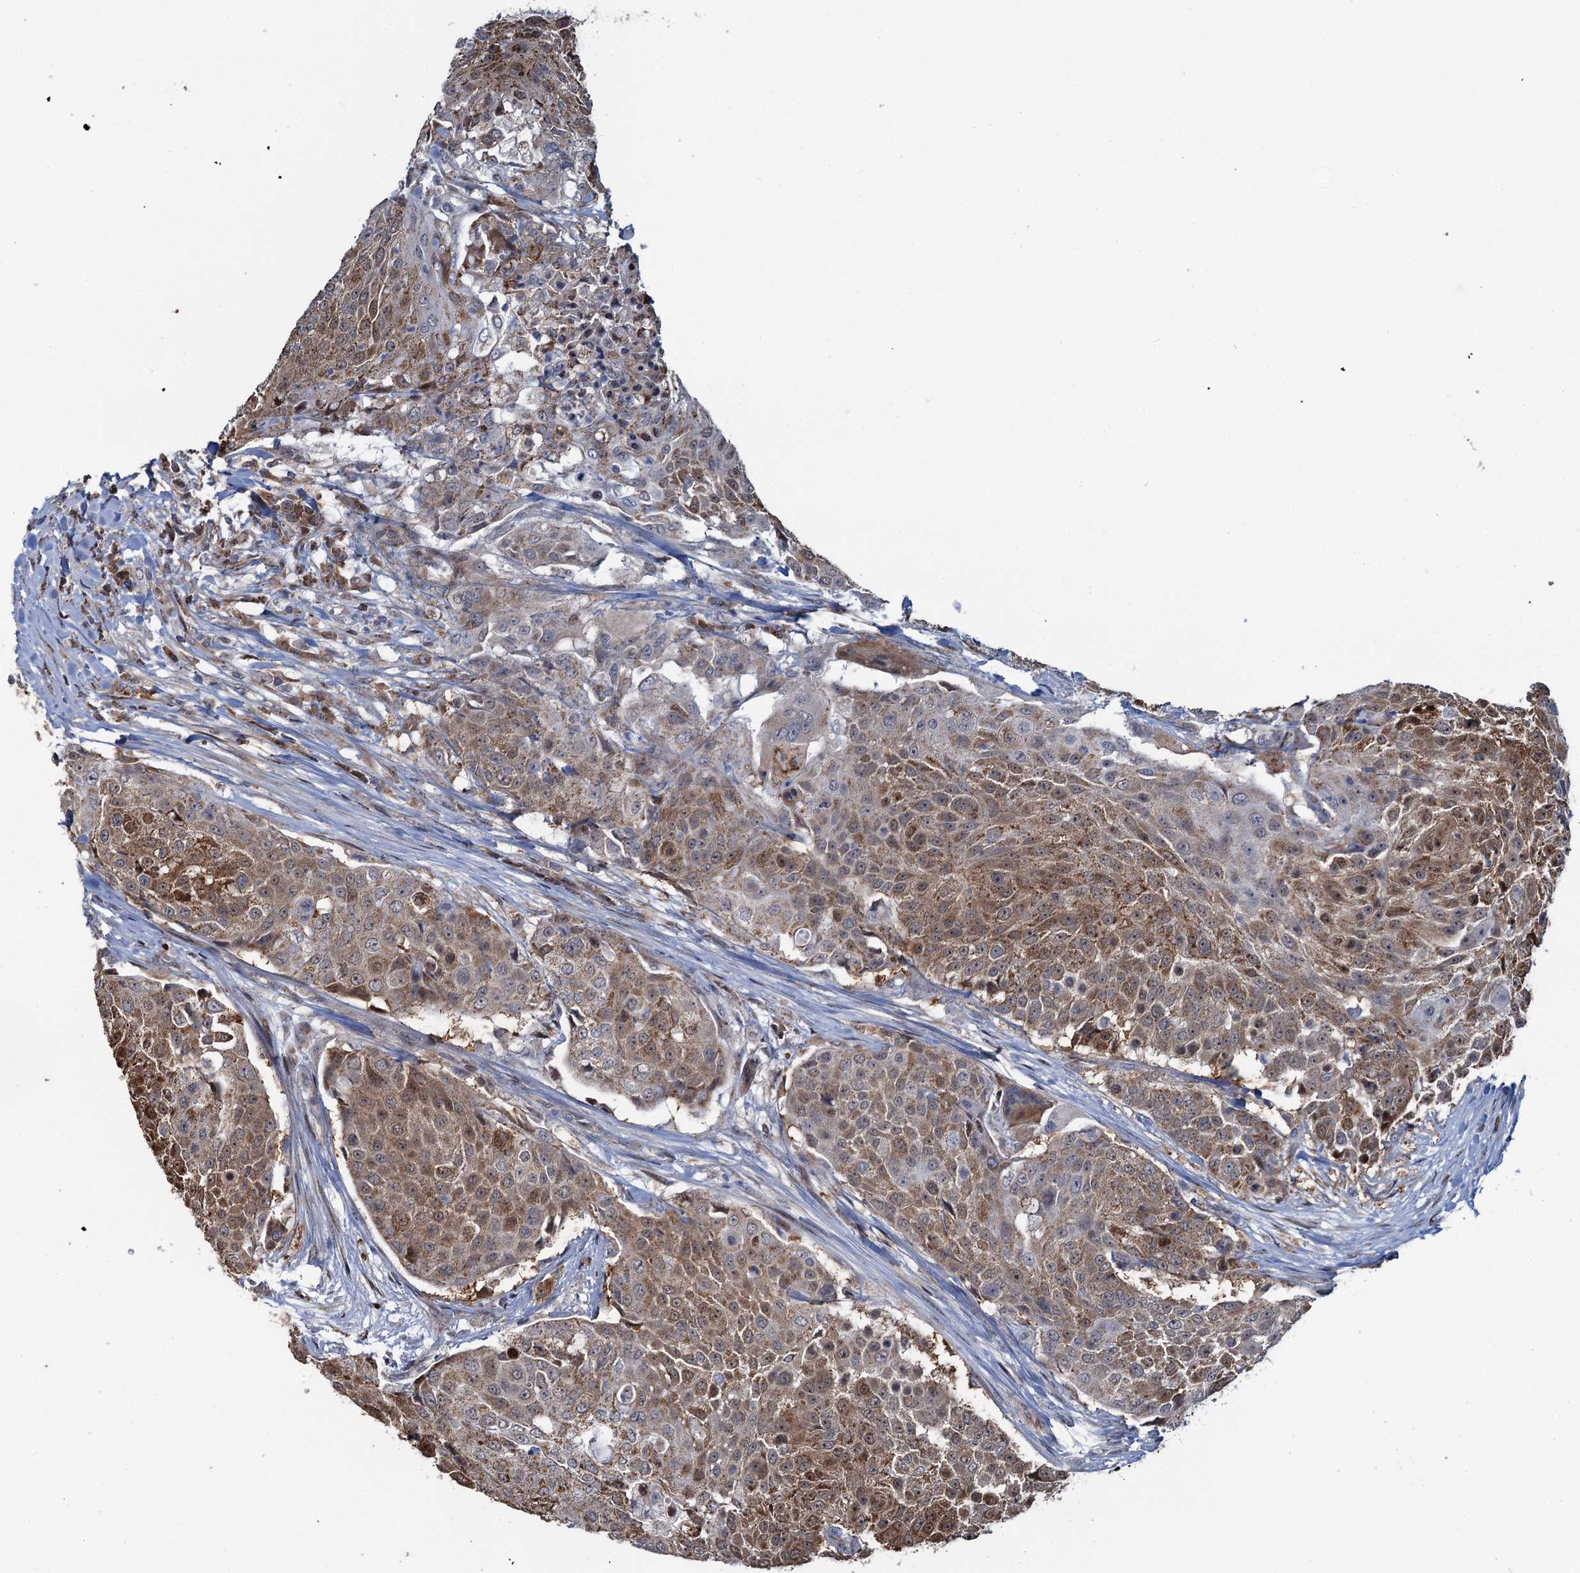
{"staining": {"intensity": "moderate", "quantity": ">75%", "location": "cytoplasmic/membranous"}, "tissue": "urothelial cancer", "cell_type": "Tumor cells", "image_type": "cancer", "snomed": [{"axis": "morphology", "description": "Urothelial carcinoma, High grade"}, {"axis": "topography", "description": "Urinary bladder"}], "caption": "This is an image of immunohistochemistry (IHC) staining of urothelial cancer, which shows moderate staining in the cytoplasmic/membranous of tumor cells.", "gene": "CCDC102A", "patient": {"sex": "female", "age": 63}}